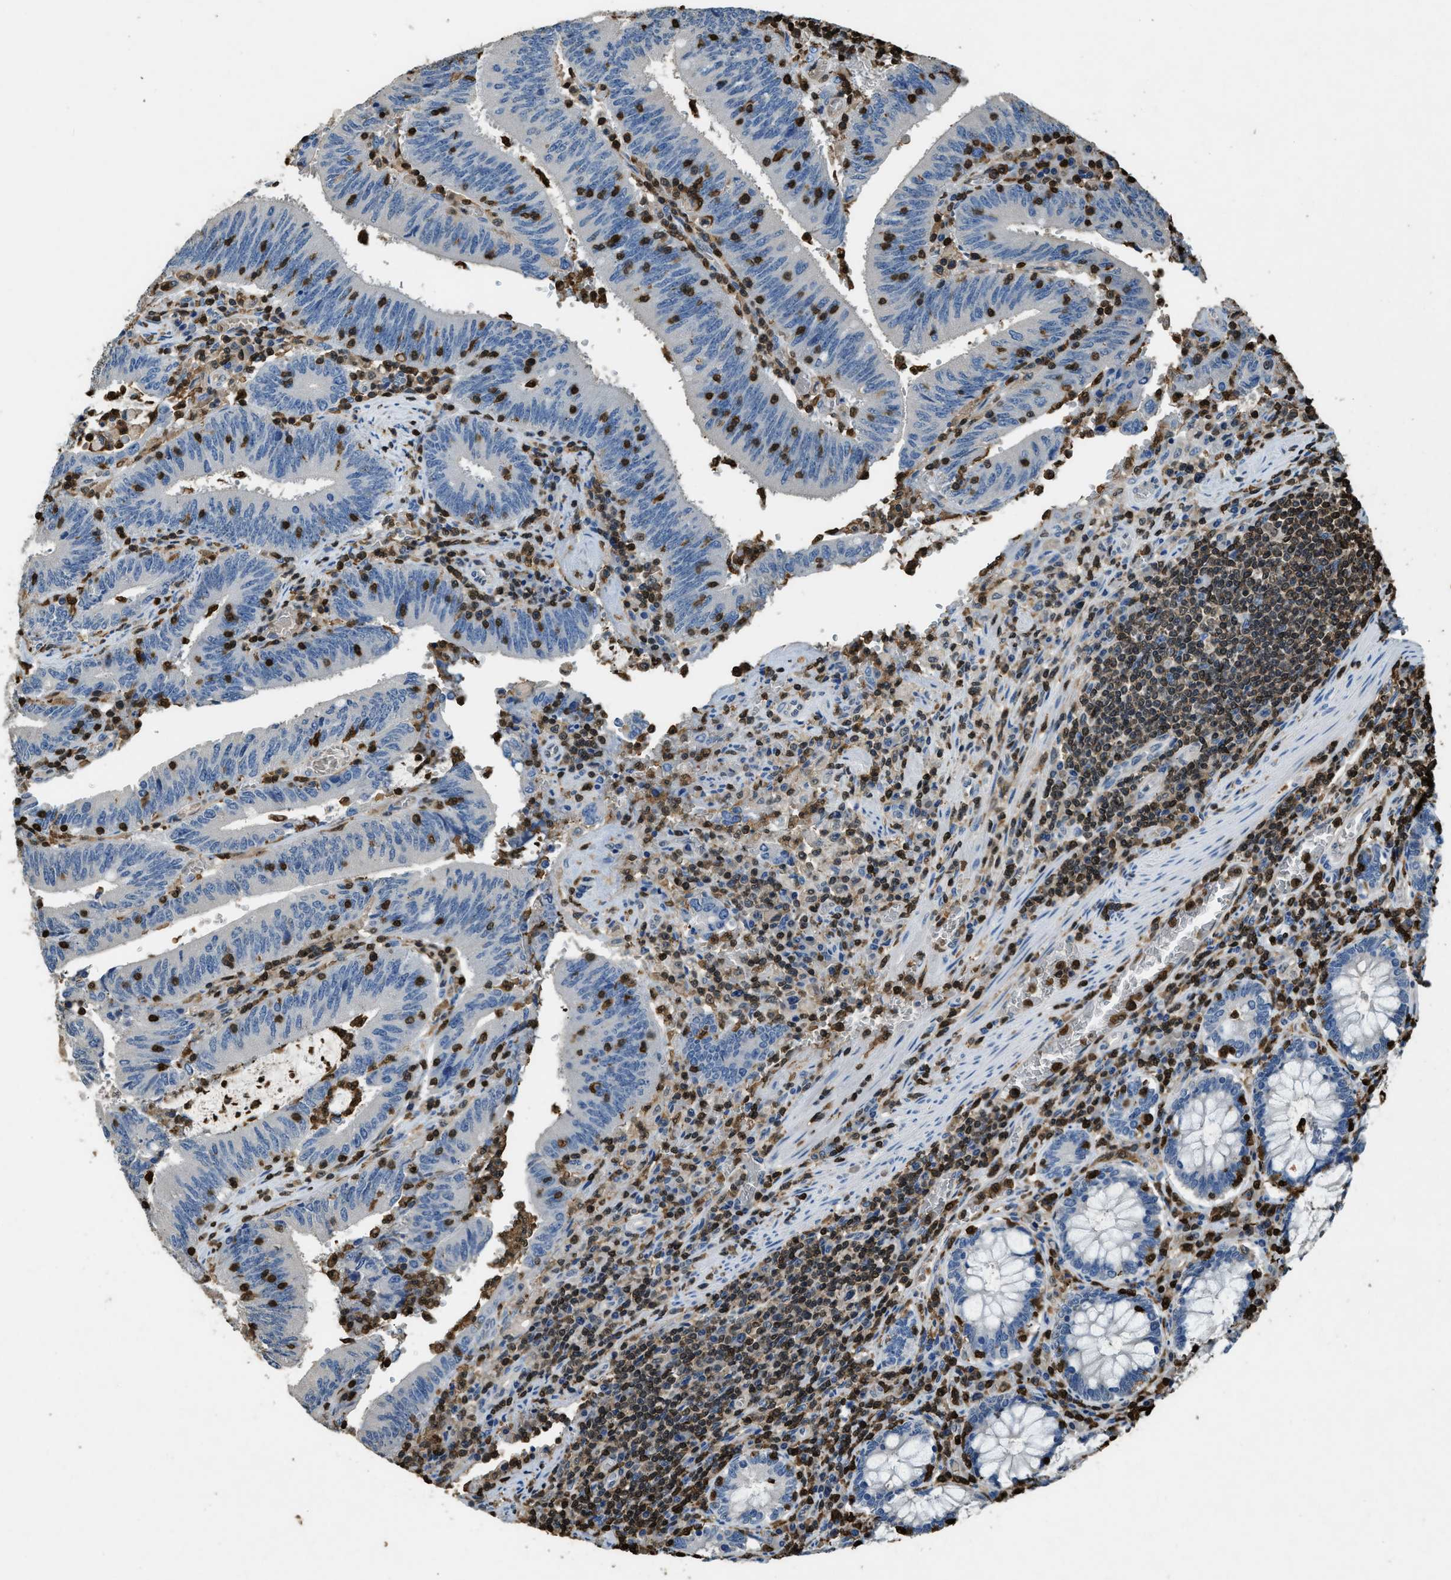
{"staining": {"intensity": "negative", "quantity": "none", "location": "none"}, "tissue": "colorectal cancer", "cell_type": "Tumor cells", "image_type": "cancer", "snomed": [{"axis": "morphology", "description": "Normal tissue, NOS"}, {"axis": "morphology", "description": "Adenocarcinoma, NOS"}, {"axis": "topography", "description": "Rectum"}], "caption": "DAB (3,3'-diaminobenzidine) immunohistochemical staining of colorectal cancer displays no significant positivity in tumor cells. (DAB (3,3'-diaminobenzidine) IHC, high magnification).", "gene": "ARHGDIB", "patient": {"sex": "female", "age": 66}}